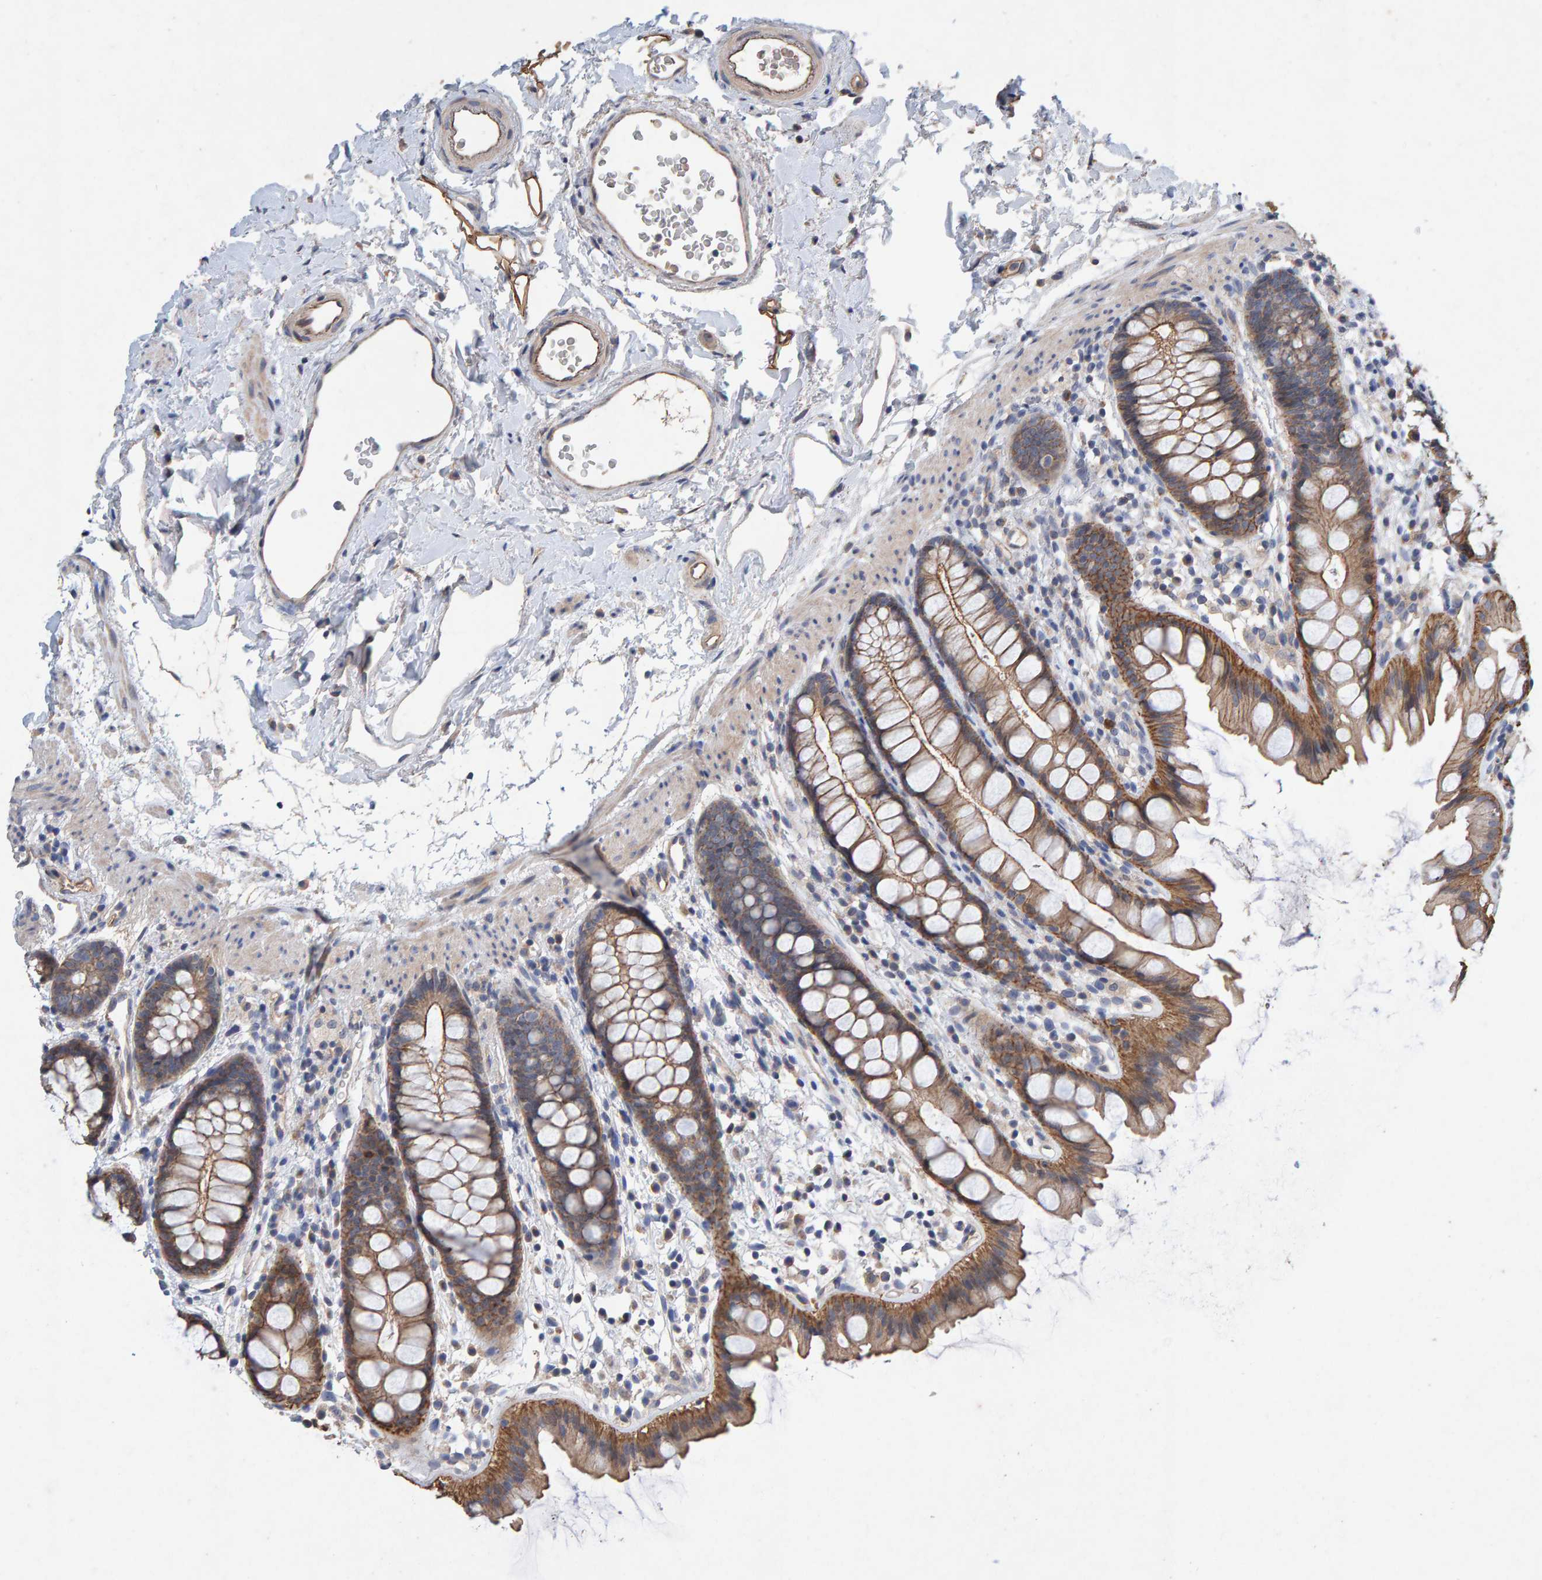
{"staining": {"intensity": "moderate", "quantity": "25%-75%", "location": "cytoplasmic/membranous"}, "tissue": "rectum", "cell_type": "Glandular cells", "image_type": "normal", "snomed": [{"axis": "morphology", "description": "Normal tissue, NOS"}, {"axis": "topography", "description": "Rectum"}], "caption": "A histopathology image showing moderate cytoplasmic/membranous positivity in approximately 25%-75% of glandular cells in normal rectum, as visualized by brown immunohistochemical staining.", "gene": "EFR3A", "patient": {"sex": "female", "age": 65}}